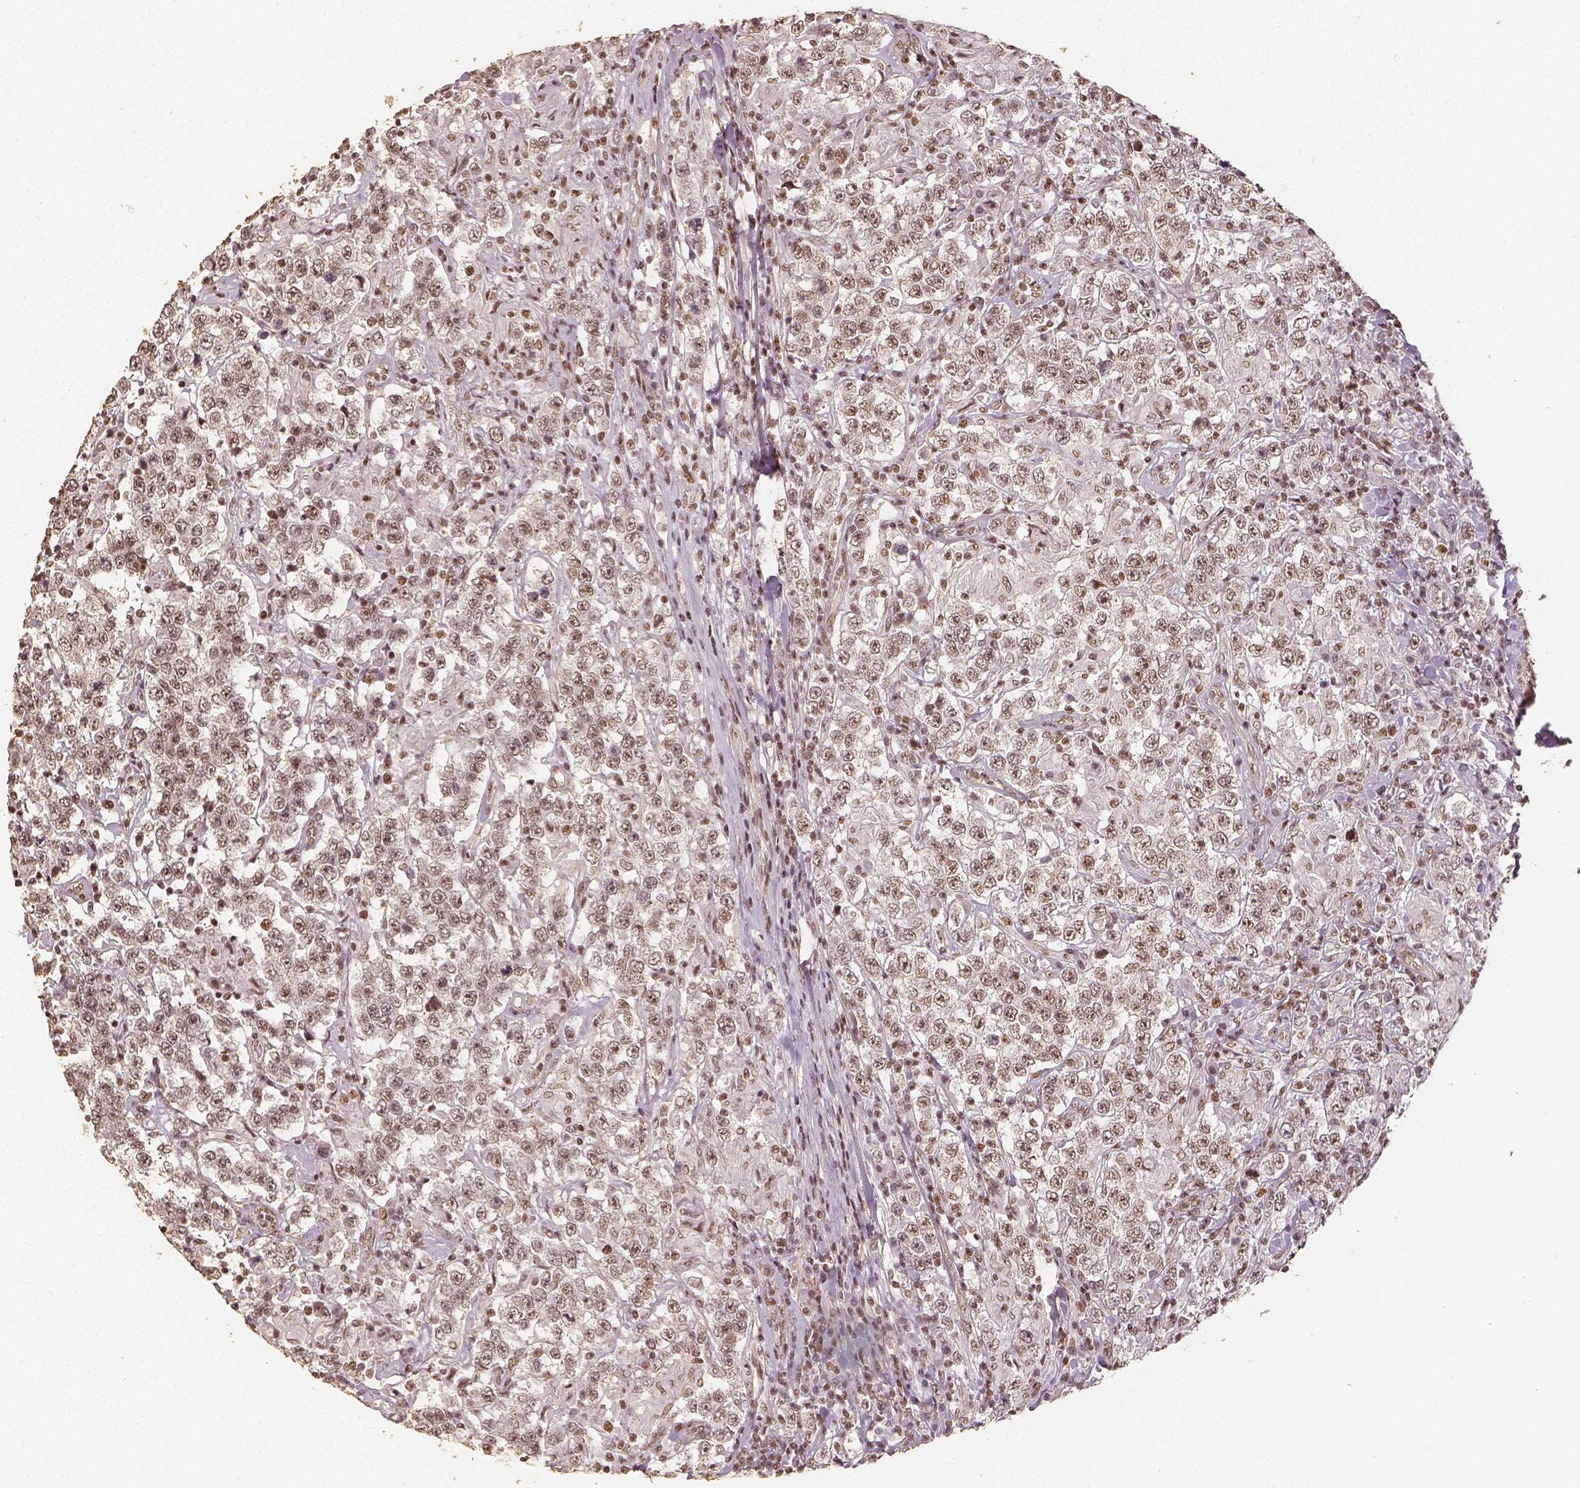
{"staining": {"intensity": "weak", "quantity": ">75%", "location": "nuclear"}, "tissue": "testis cancer", "cell_type": "Tumor cells", "image_type": "cancer", "snomed": [{"axis": "morphology", "description": "Seminoma, NOS"}, {"axis": "morphology", "description": "Carcinoma, Embryonal, NOS"}, {"axis": "topography", "description": "Testis"}], "caption": "Testis cancer (seminoma) was stained to show a protein in brown. There is low levels of weak nuclear expression in approximately >75% of tumor cells. (DAB = brown stain, brightfield microscopy at high magnification).", "gene": "HDAC1", "patient": {"sex": "male", "age": 41}}